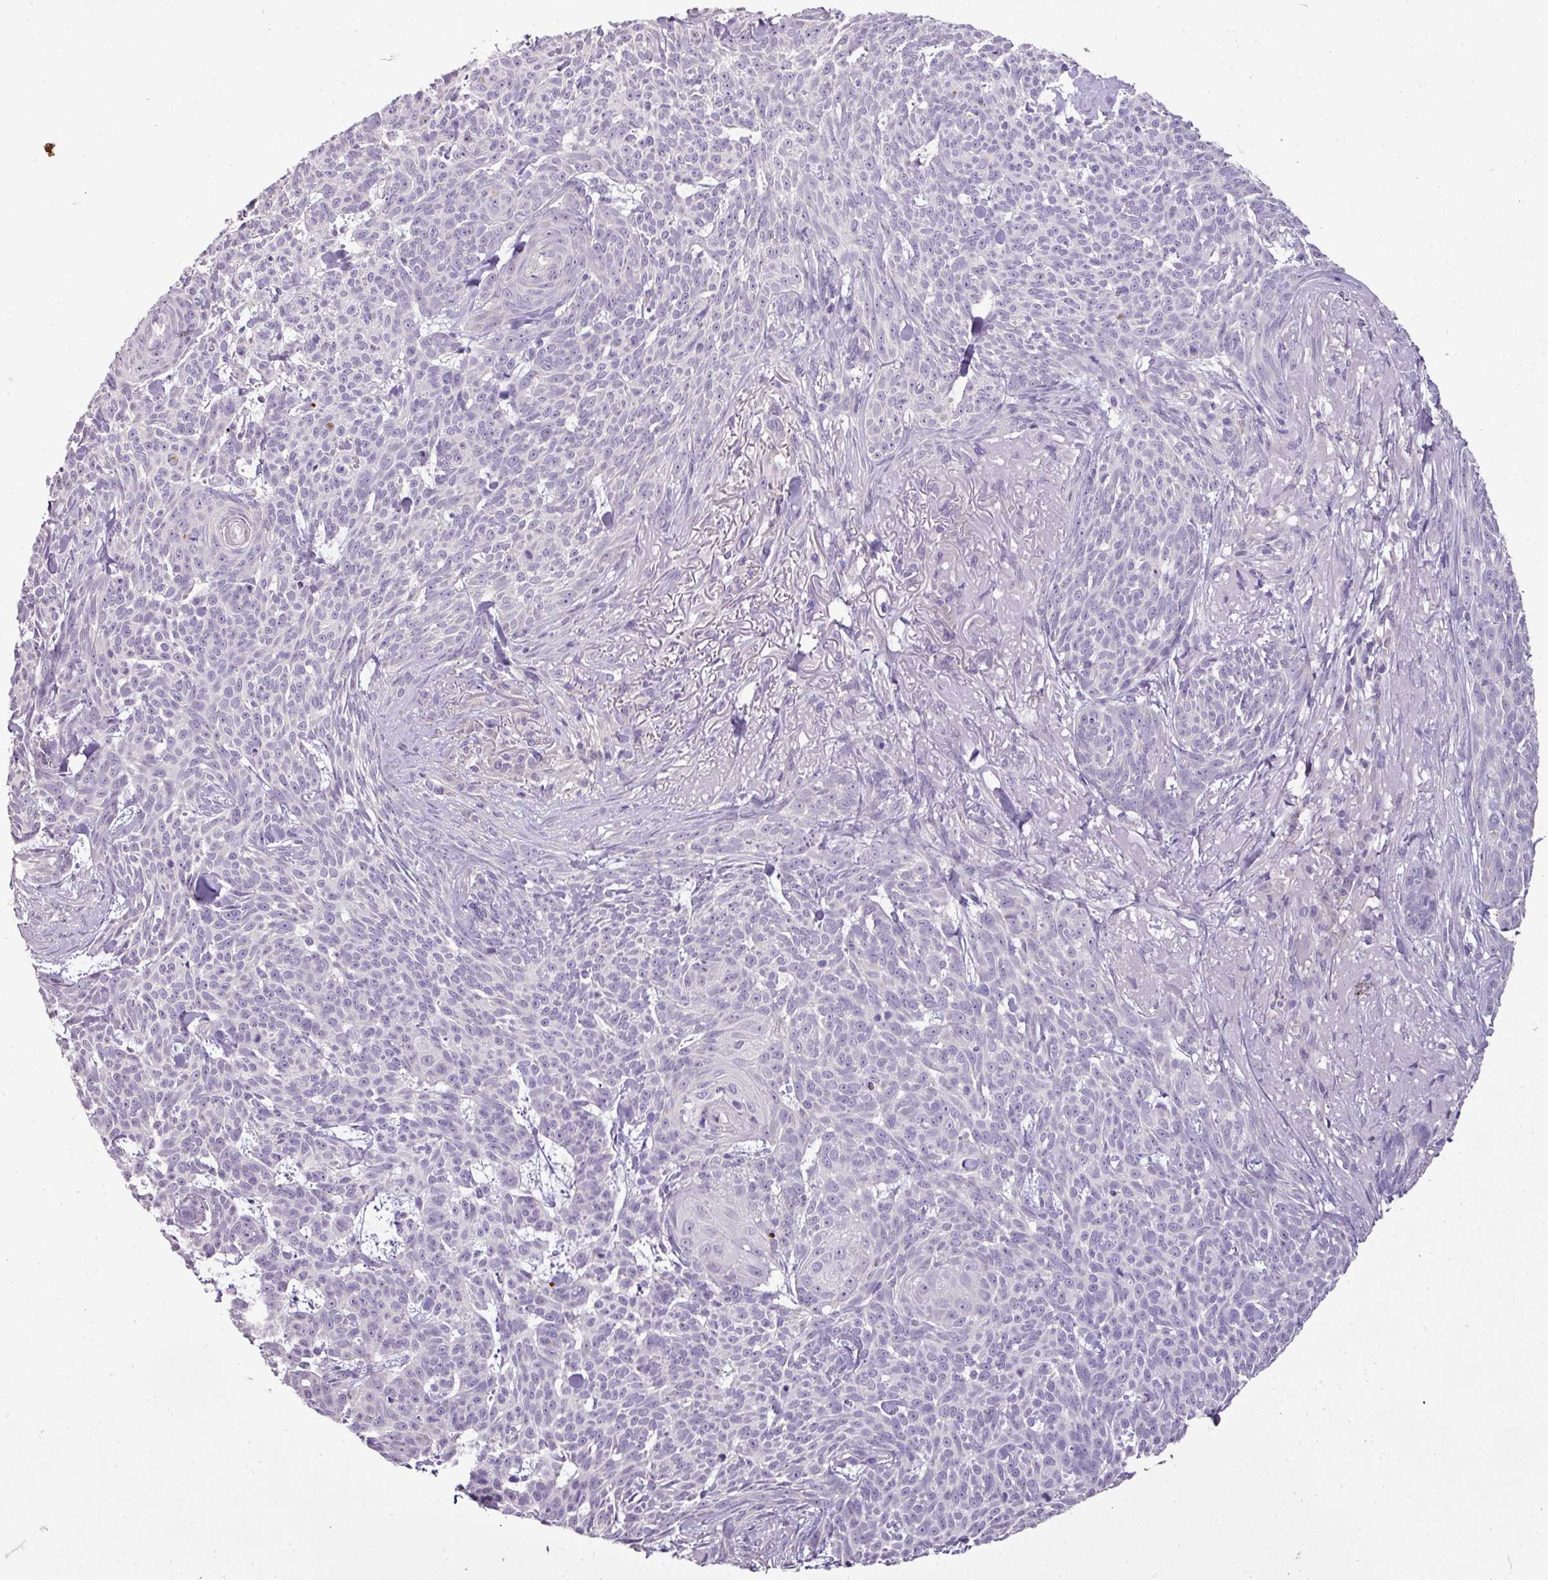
{"staining": {"intensity": "negative", "quantity": "none", "location": "none"}, "tissue": "skin cancer", "cell_type": "Tumor cells", "image_type": "cancer", "snomed": [{"axis": "morphology", "description": "Basal cell carcinoma"}, {"axis": "topography", "description": "Skin"}], "caption": "Protein analysis of skin cancer (basal cell carcinoma) demonstrates no significant expression in tumor cells. The staining was performed using DAB (3,3'-diaminobenzidine) to visualize the protein expression in brown, while the nuclei were stained in blue with hematoxylin (Magnification: 20x).", "gene": "BRINP2", "patient": {"sex": "female", "age": 93}}